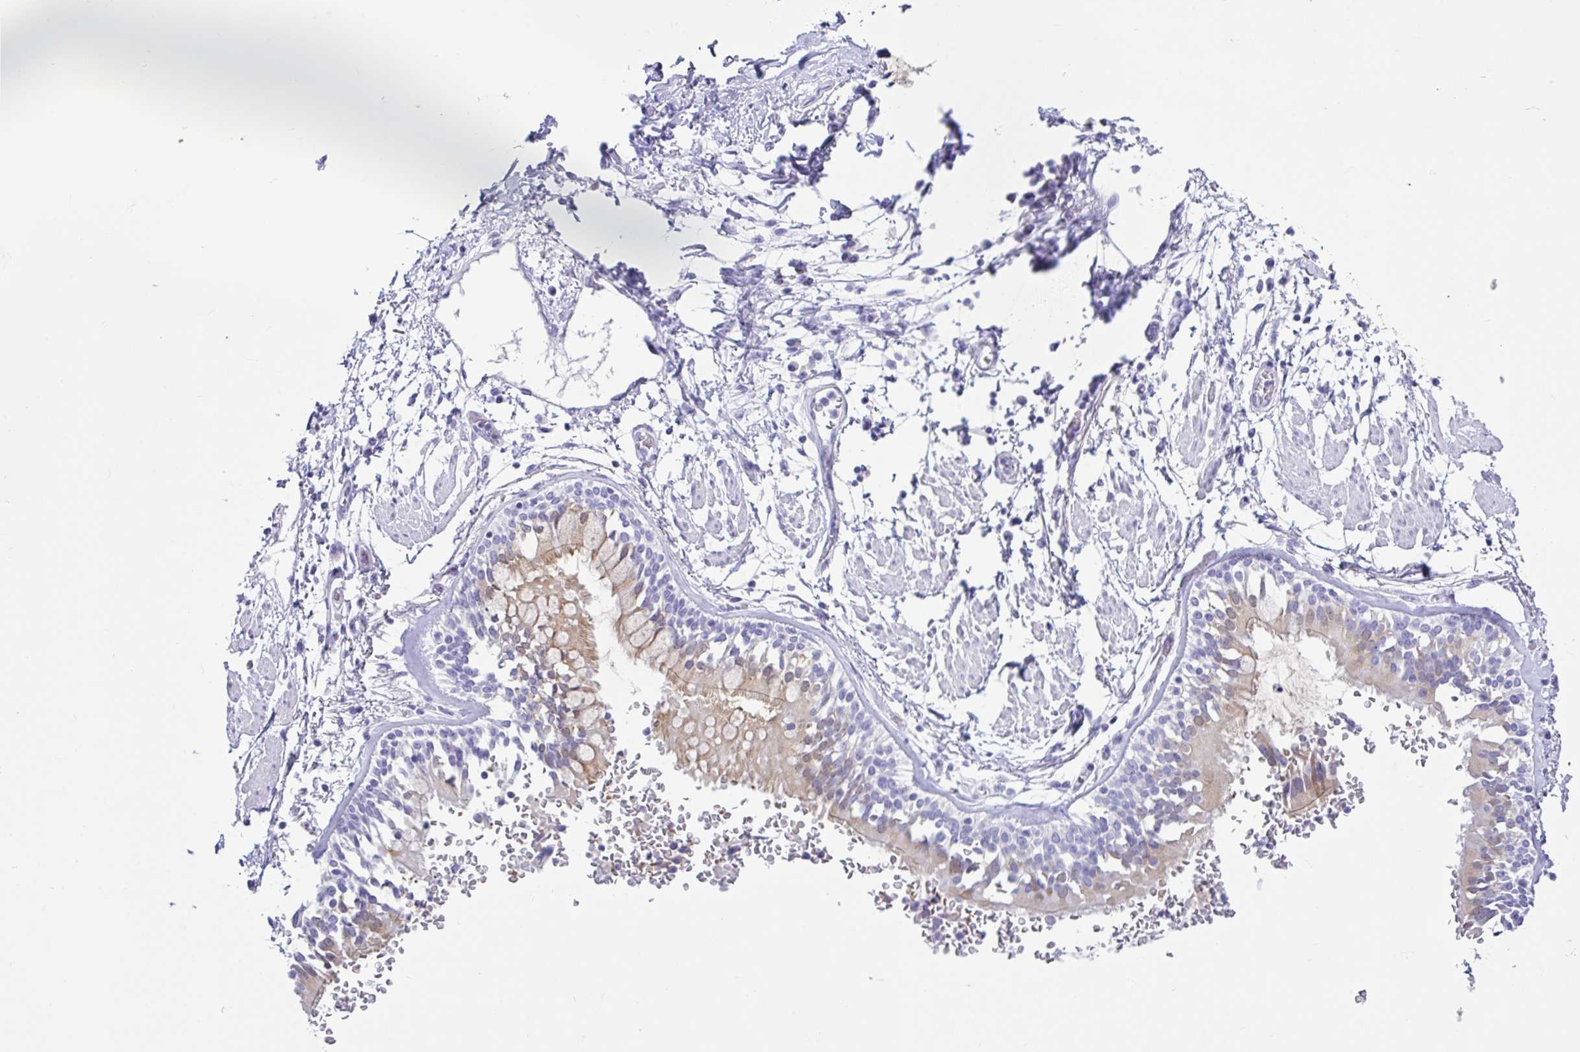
{"staining": {"intensity": "negative", "quantity": "none", "location": "none"}, "tissue": "adipose tissue", "cell_type": "Adipocytes", "image_type": "normal", "snomed": [{"axis": "morphology", "description": "Normal tissue, NOS"}, {"axis": "morphology", "description": "Degeneration, NOS"}, {"axis": "topography", "description": "Cartilage tissue"}, {"axis": "topography", "description": "Lung"}], "caption": "Immunohistochemistry (IHC) image of normal adipose tissue: adipose tissue stained with DAB exhibits no significant protein staining in adipocytes. (Stains: DAB immunohistochemistry with hematoxylin counter stain, Microscopy: brightfield microscopy at high magnification).", "gene": "CYP19A1", "patient": {"sex": "female", "age": 61}}